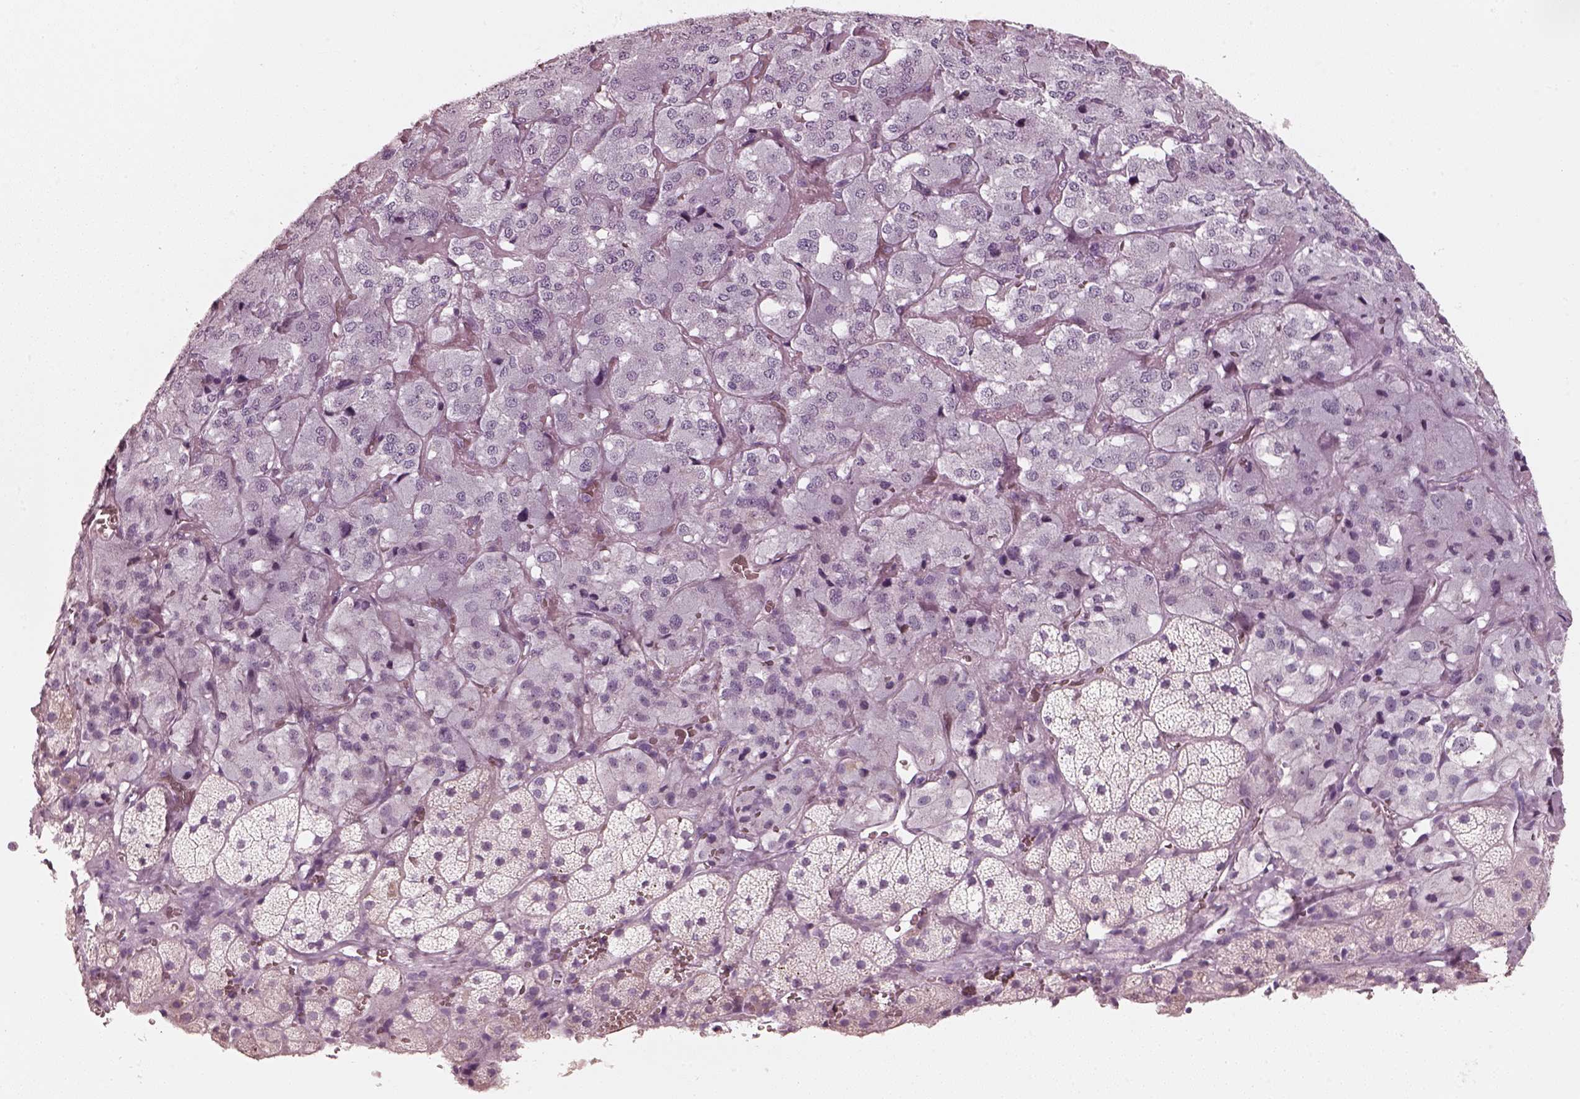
{"staining": {"intensity": "negative", "quantity": "none", "location": "none"}, "tissue": "adrenal gland", "cell_type": "Glandular cells", "image_type": "normal", "snomed": [{"axis": "morphology", "description": "Normal tissue, NOS"}, {"axis": "topography", "description": "Adrenal gland"}], "caption": "Benign adrenal gland was stained to show a protein in brown. There is no significant expression in glandular cells. The staining was performed using DAB to visualize the protein expression in brown, while the nuclei were stained in blue with hematoxylin (Magnification: 20x).", "gene": "R3HDML", "patient": {"sex": "male", "age": 57}}